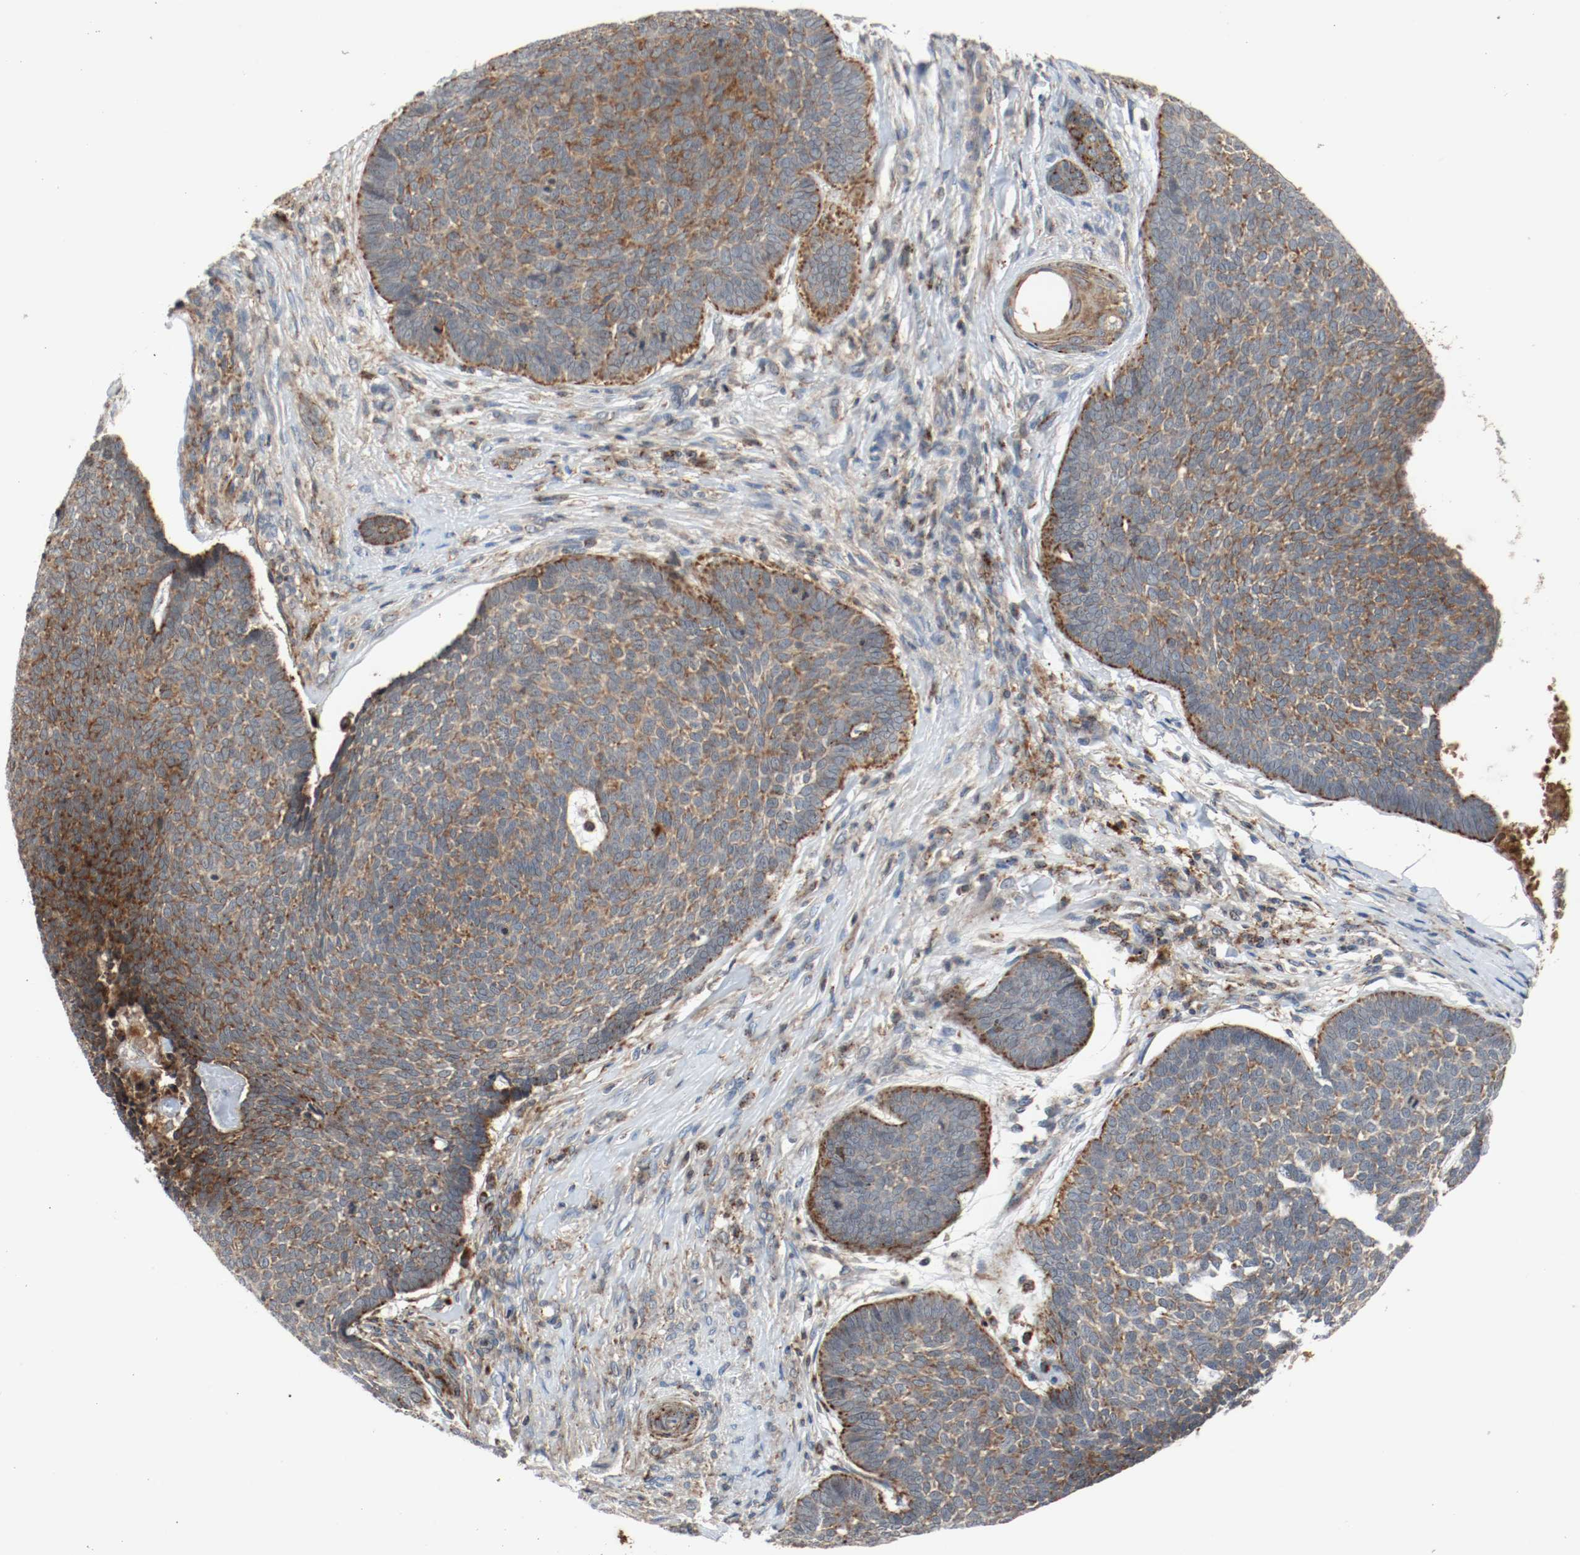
{"staining": {"intensity": "moderate", "quantity": ">75%", "location": "cytoplasmic/membranous"}, "tissue": "skin cancer", "cell_type": "Tumor cells", "image_type": "cancer", "snomed": [{"axis": "morphology", "description": "Basal cell carcinoma"}, {"axis": "topography", "description": "Skin"}], "caption": "Skin cancer stained with DAB immunohistochemistry (IHC) displays medium levels of moderate cytoplasmic/membranous positivity in about >75% of tumor cells. The staining was performed using DAB (3,3'-diaminobenzidine) to visualize the protein expression in brown, while the nuclei were stained in blue with hematoxylin (Magnification: 20x).", "gene": "LAMP2", "patient": {"sex": "male", "age": 84}}